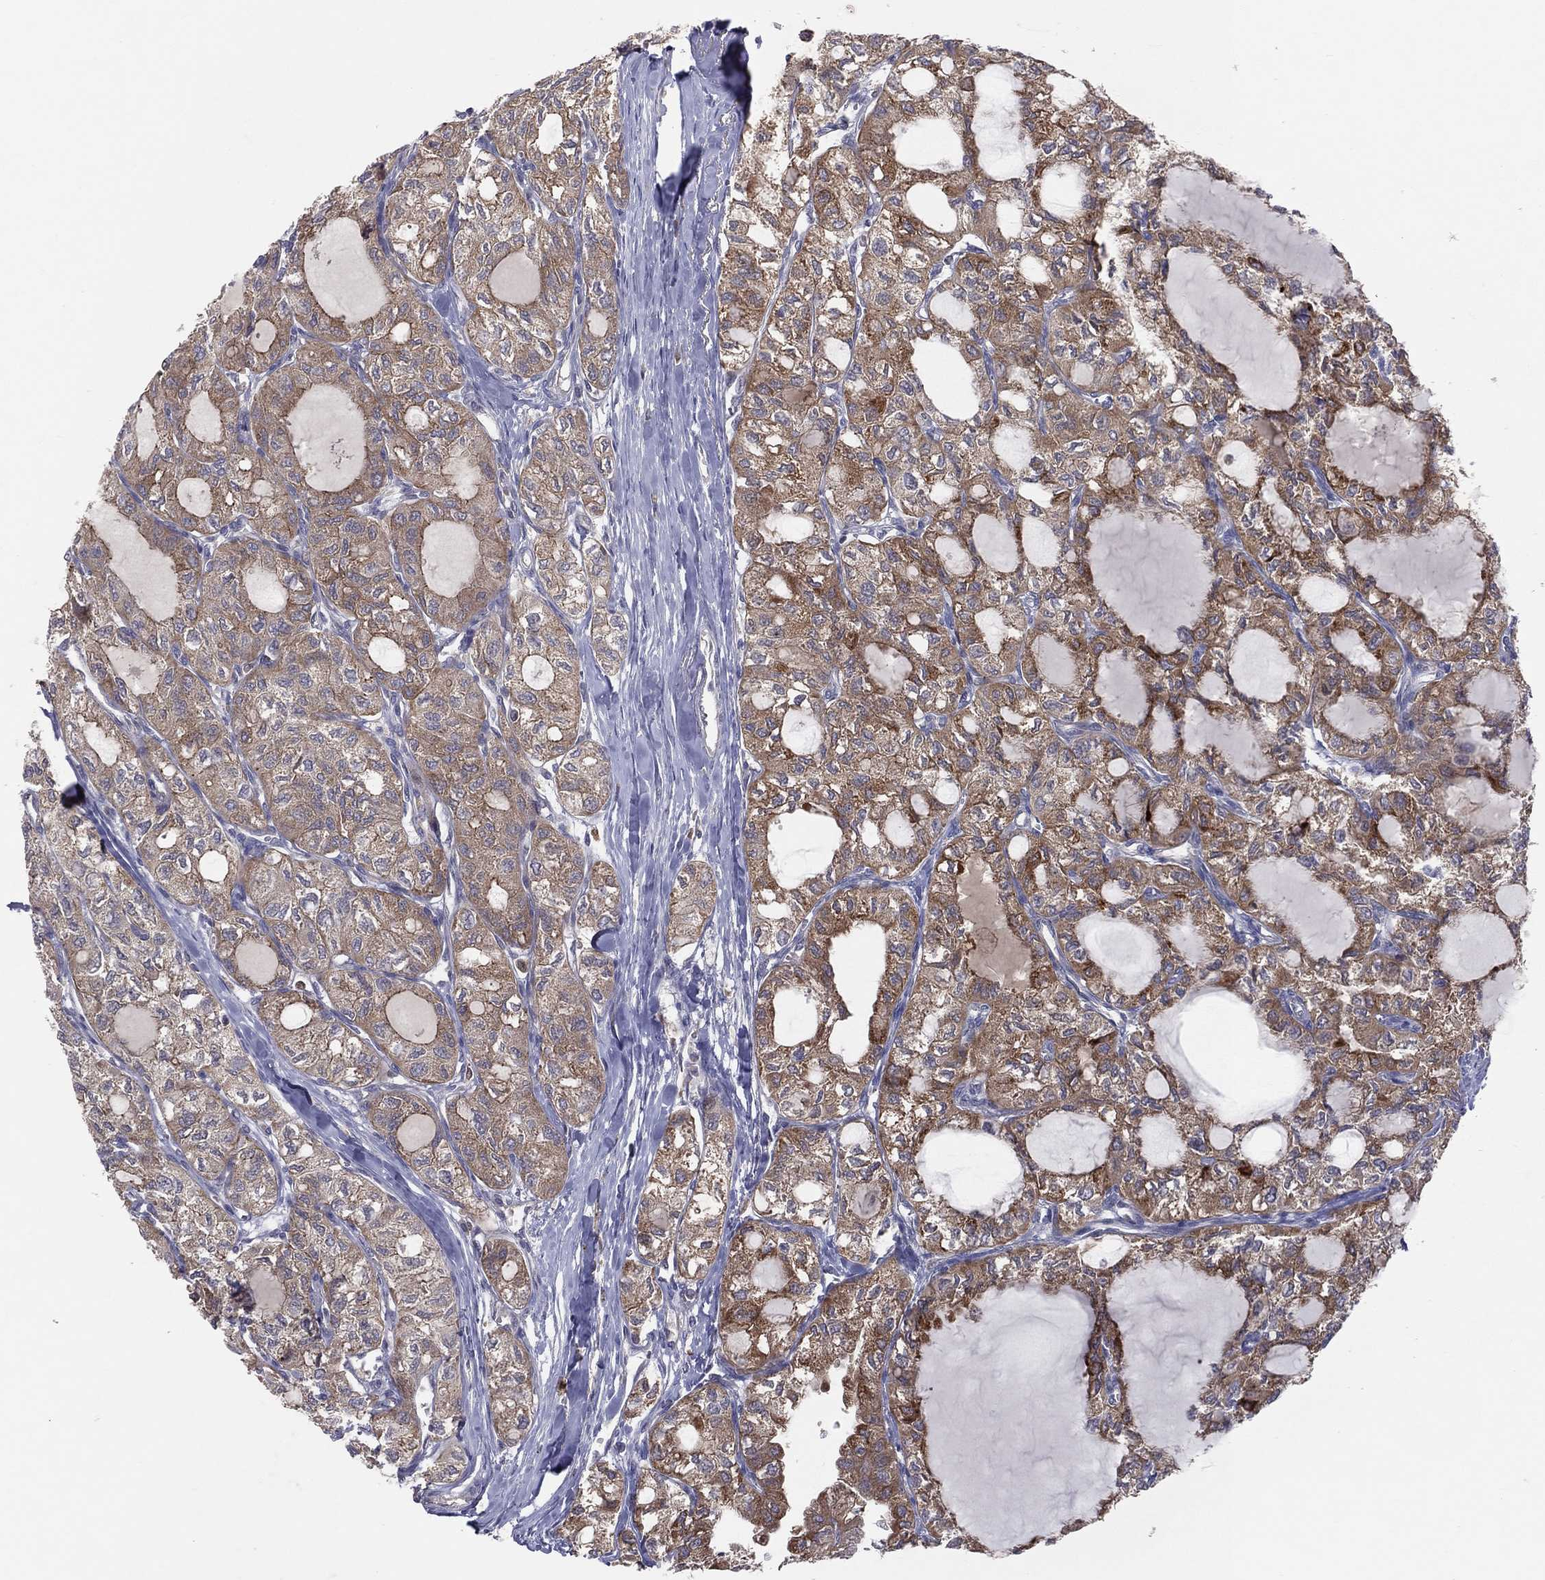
{"staining": {"intensity": "moderate", "quantity": "25%-75%", "location": "cytoplasmic/membranous"}, "tissue": "thyroid cancer", "cell_type": "Tumor cells", "image_type": "cancer", "snomed": [{"axis": "morphology", "description": "Follicular adenoma carcinoma, NOS"}, {"axis": "topography", "description": "Thyroid gland"}], "caption": "Thyroid cancer (follicular adenoma carcinoma) stained with a brown dye exhibits moderate cytoplasmic/membranous positive staining in about 25%-75% of tumor cells.", "gene": "STARD3", "patient": {"sex": "male", "age": 75}}